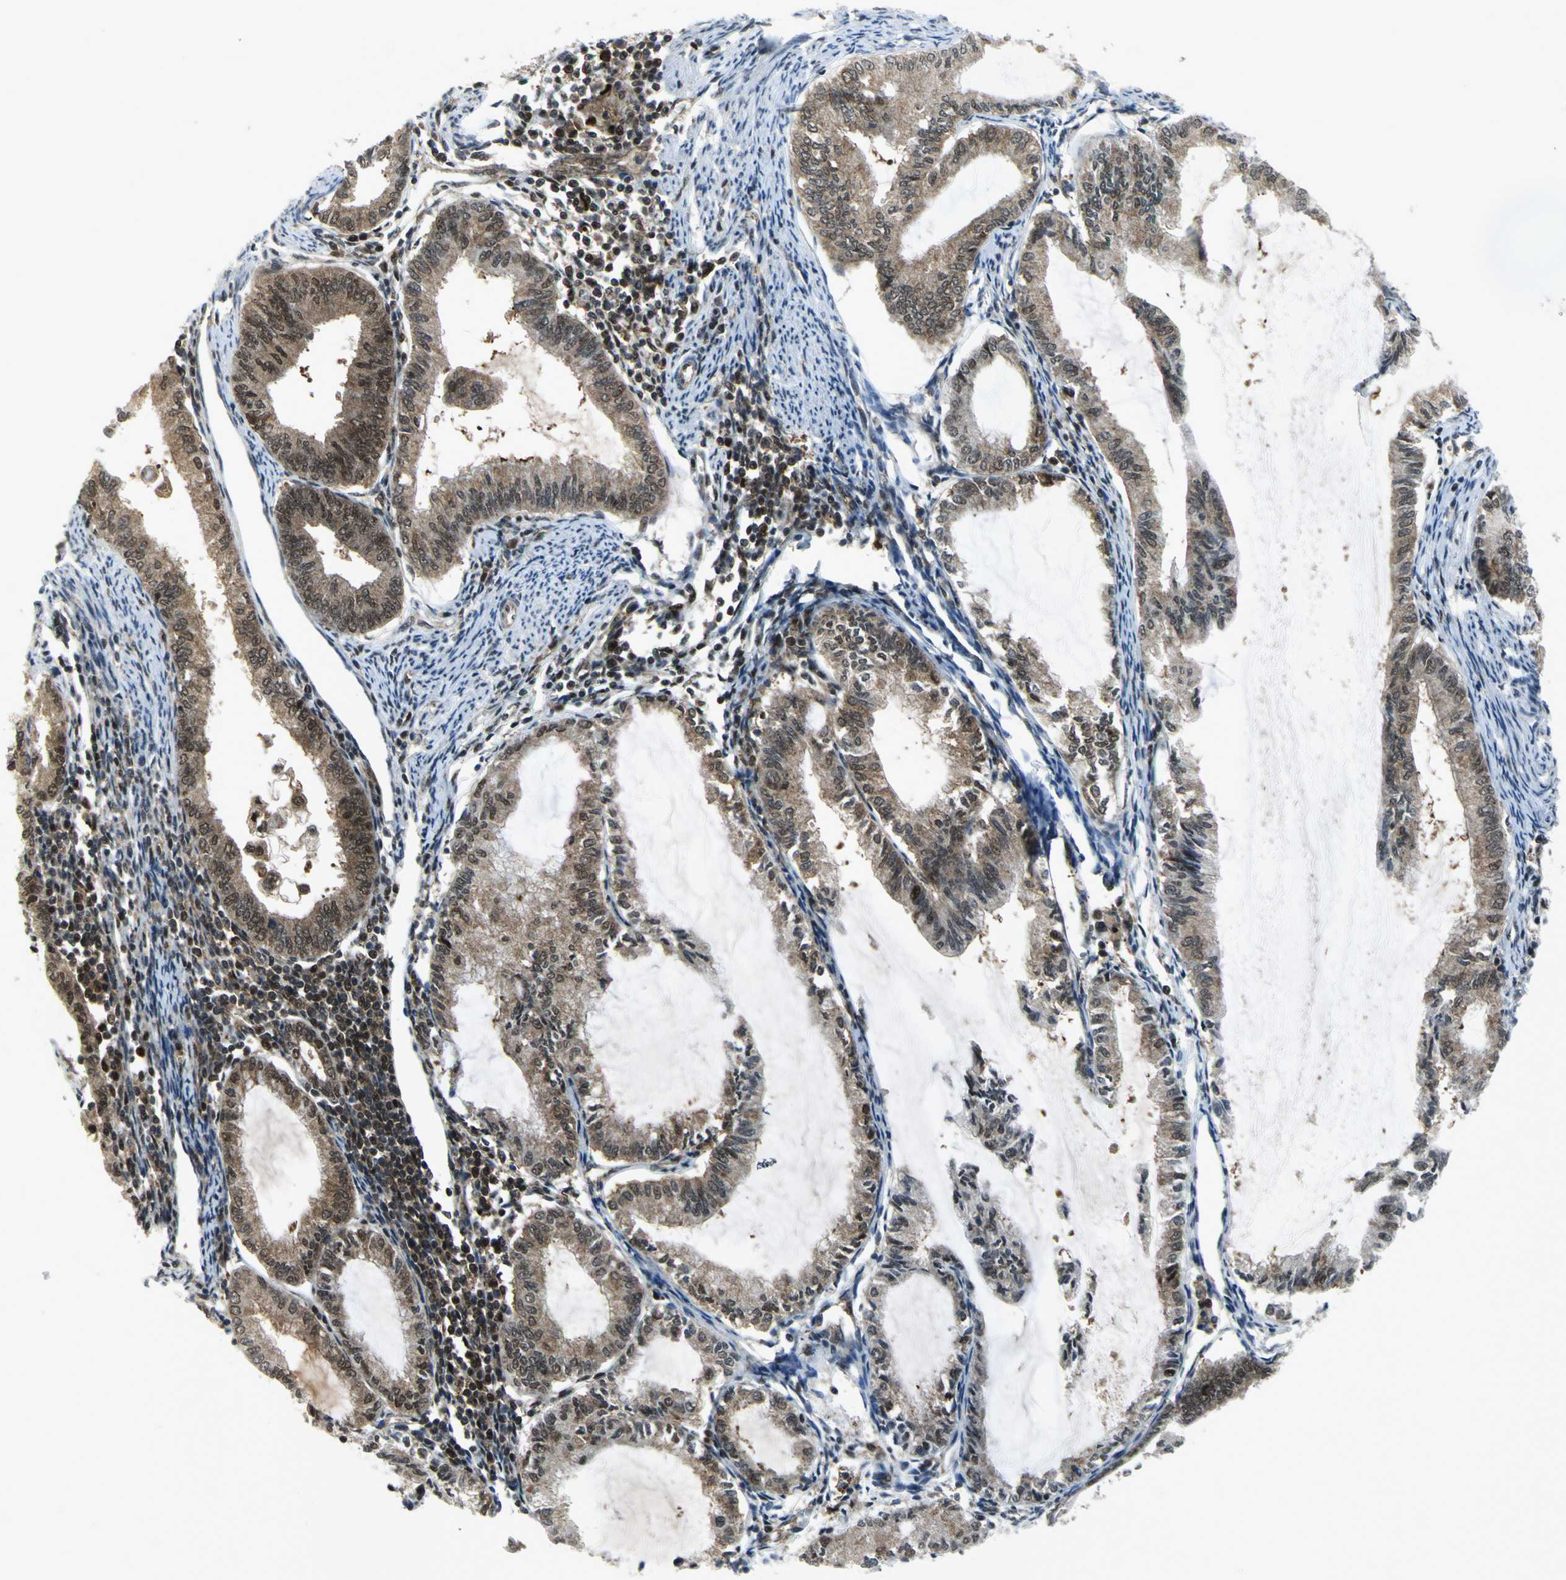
{"staining": {"intensity": "moderate", "quantity": "25%-75%", "location": "cytoplasmic/membranous,nuclear"}, "tissue": "endometrial cancer", "cell_type": "Tumor cells", "image_type": "cancer", "snomed": [{"axis": "morphology", "description": "Adenocarcinoma, NOS"}, {"axis": "topography", "description": "Endometrium"}], "caption": "There is medium levels of moderate cytoplasmic/membranous and nuclear staining in tumor cells of adenocarcinoma (endometrial), as demonstrated by immunohistochemical staining (brown color).", "gene": "PSMA4", "patient": {"sex": "female", "age": 86}}